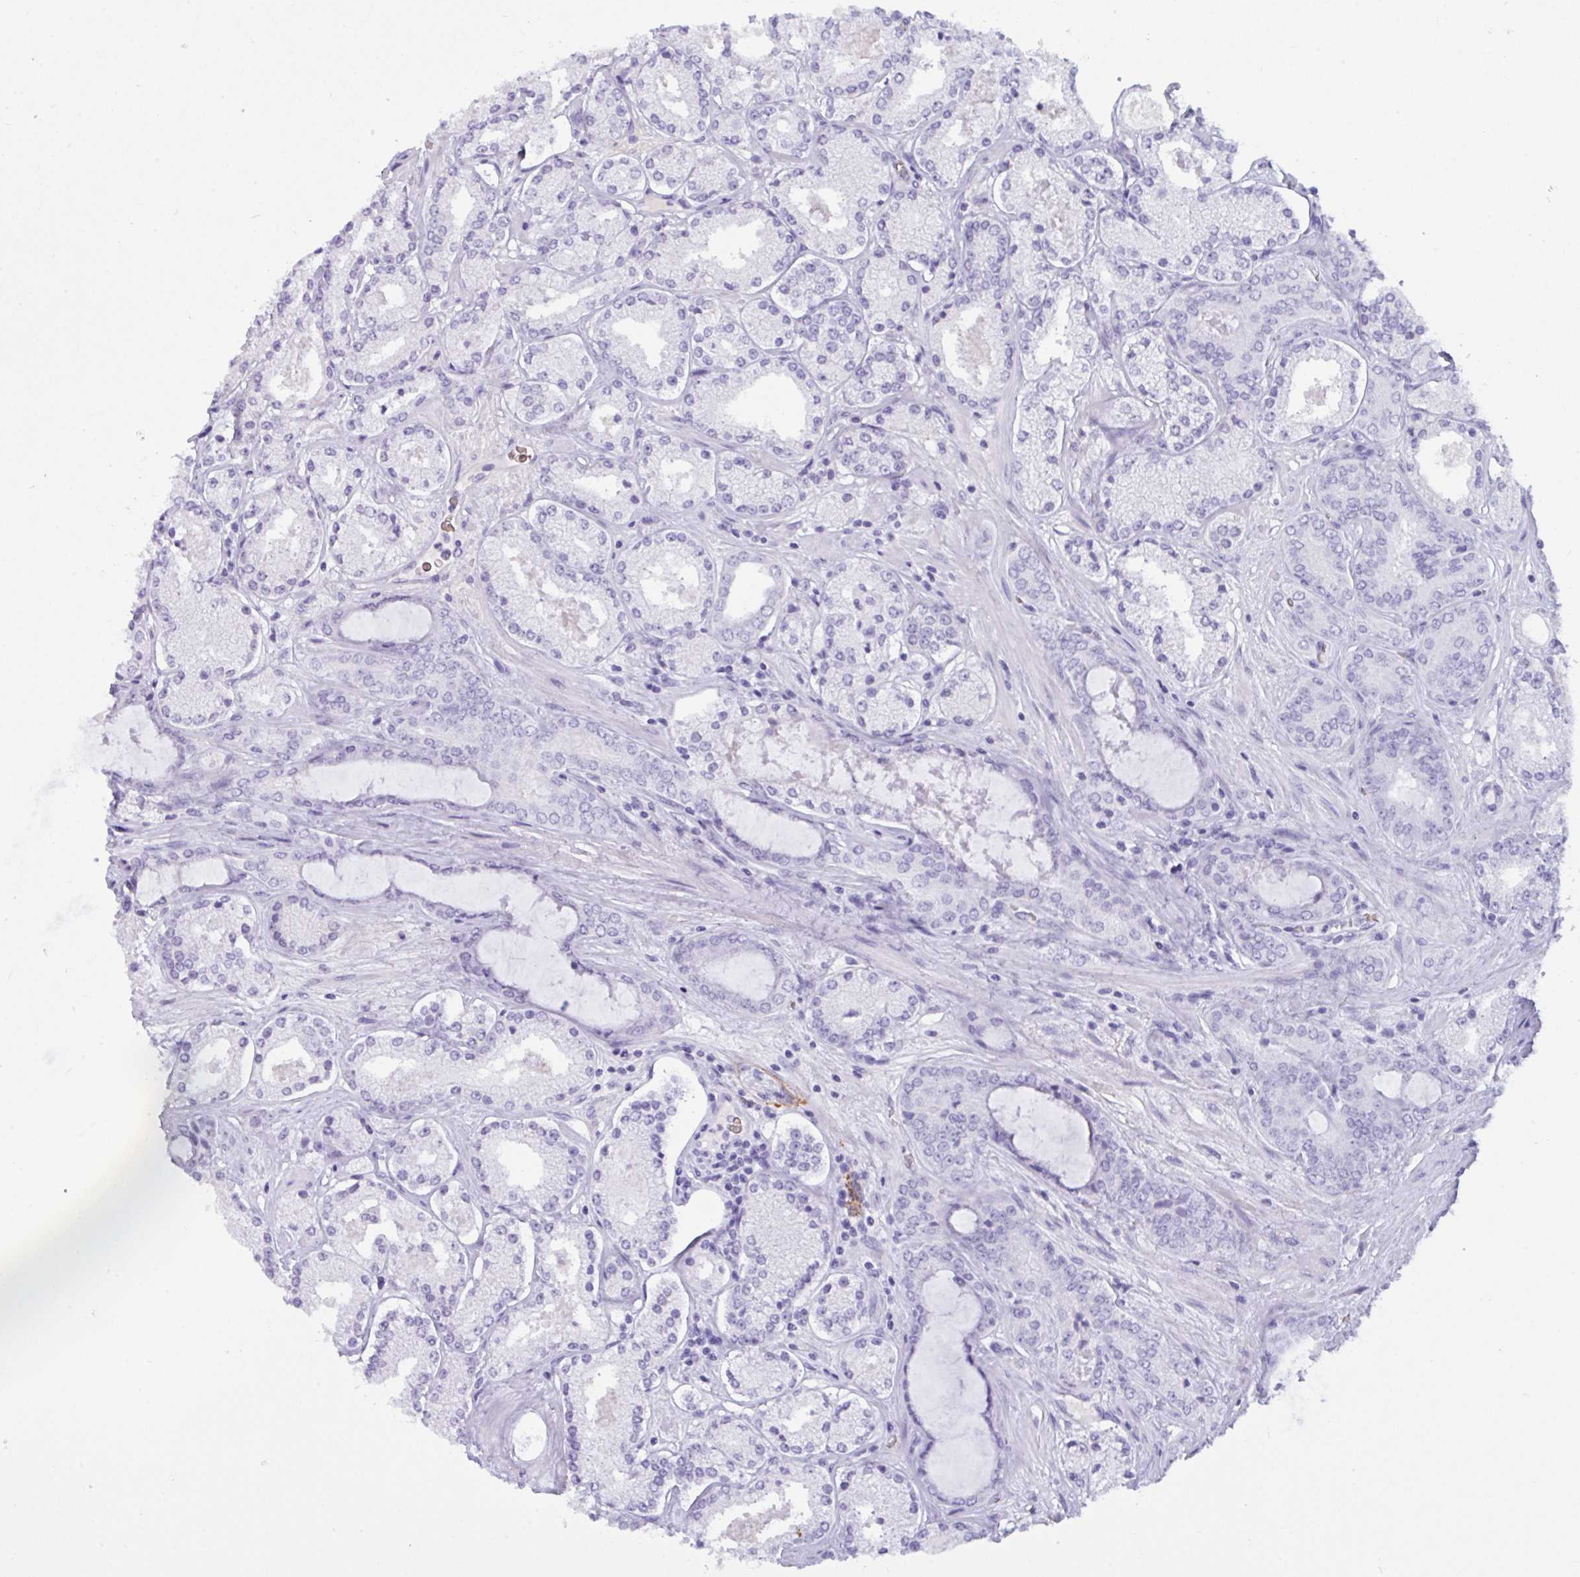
{"staining": {"intensity": "negative", "quantity": "none", "location": "none"}, "tissue": "prostate cancer", "cell_type": "Tumor cells", "image_type": "cancer", "snomed": [{"axis": "morphology", "description": "Adenocarcinoma, High grade"}, {"axis": "topography", "description": "Prostate"}], "caption": "Immunohistochemistry micrograph of prostate cancer (high-grade adenocarcinoma) stained for a protein (brown), which displays no expression in tumor cells. The staining is performed using DAB brown chromogen with nuclei counter-stained in using hematoxylin.", "gene": "SLC2A1", "patient": {"sex": "male", "age": 63}}